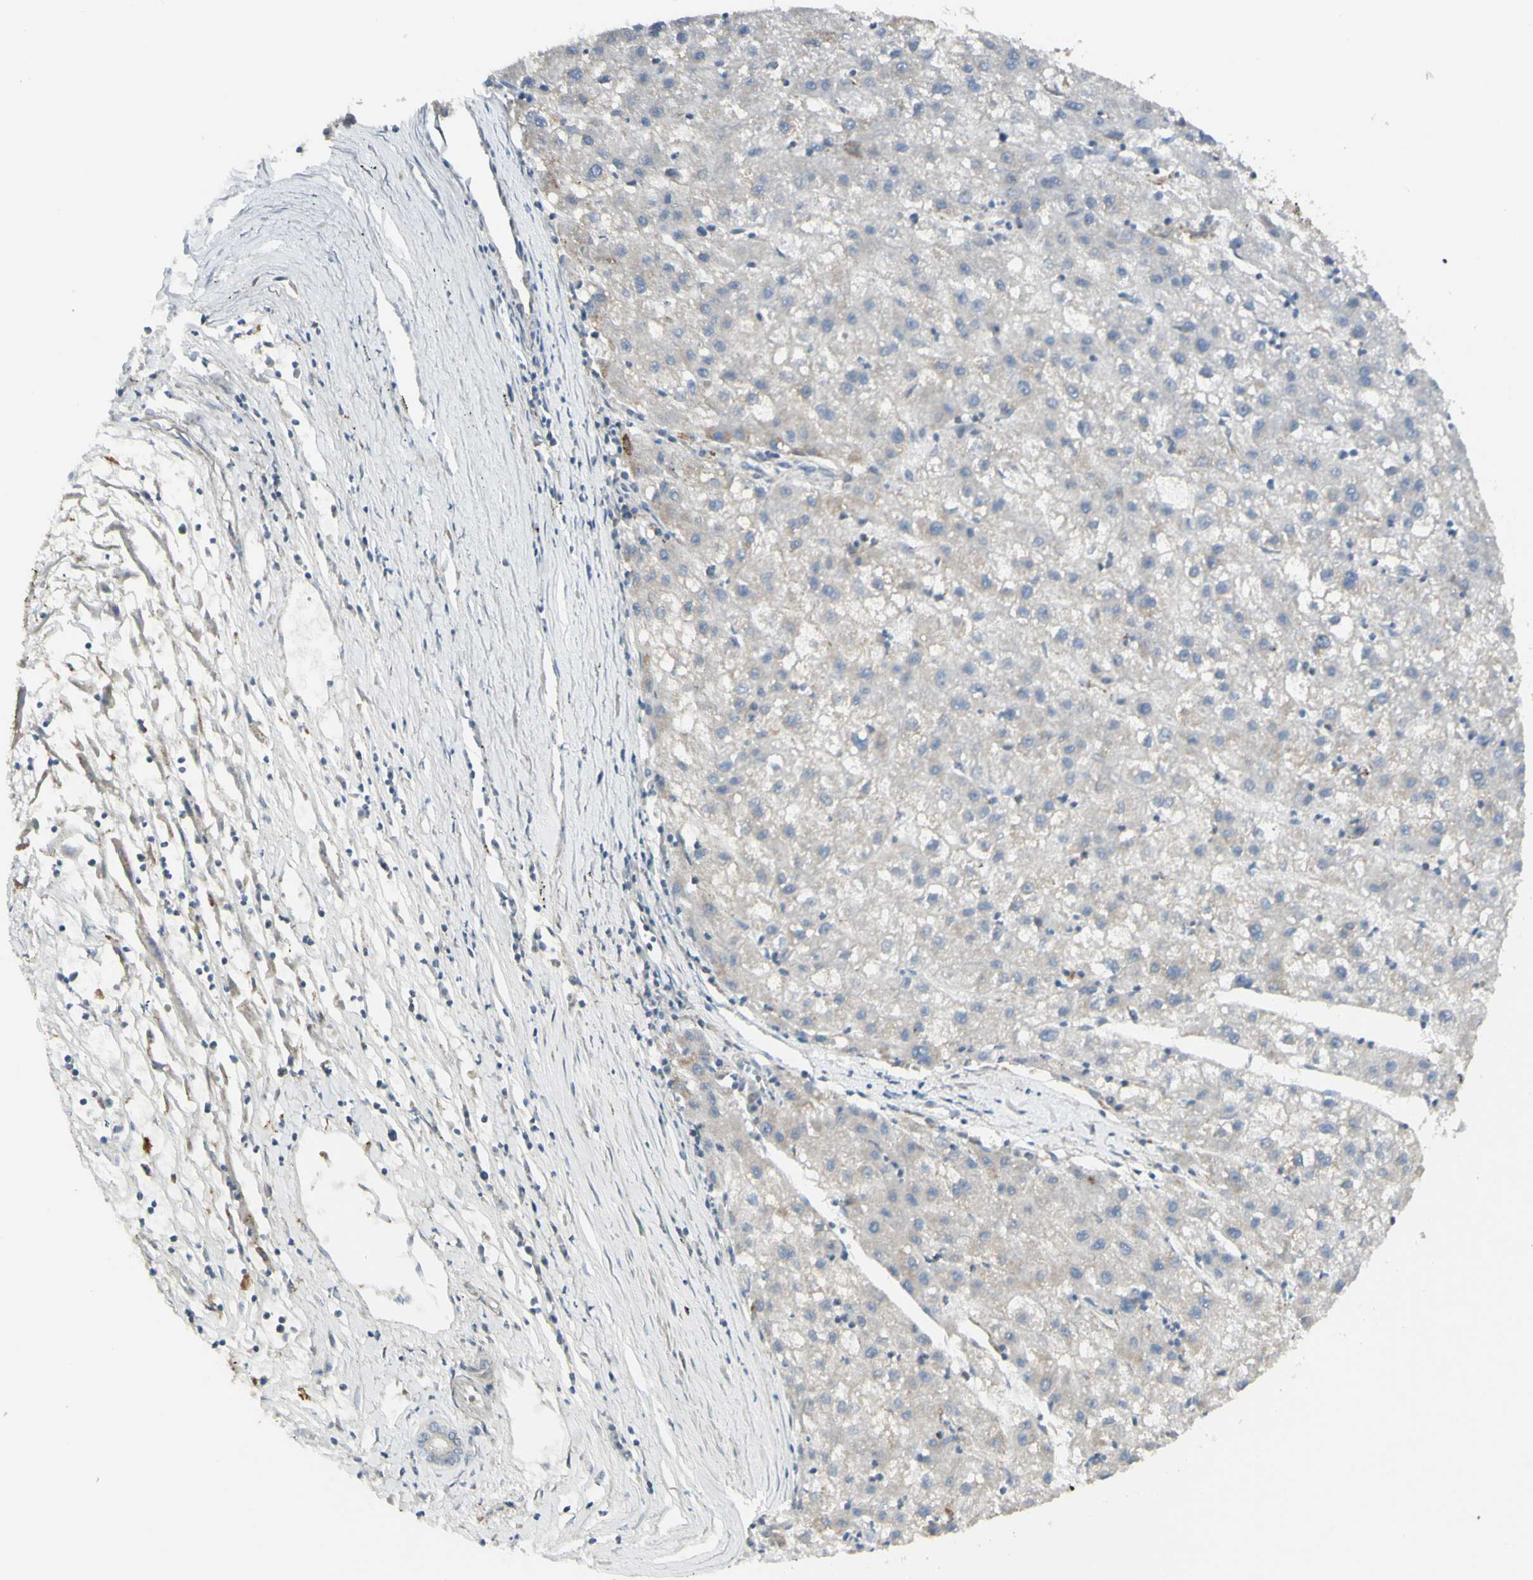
{"staining": {"intensity": "negative", "quantity": "none", "location": "none"}, "tissue": "liver cancer", "cell_type": "Tumor cells", "image_type": "cancer", "snomed": [{"axis": "morphology", "description": "Carcinoma, Hepatocellular, NOS"}, {"axis": "topography", "description": "Liver"}], "caption": "There is no significant staining in tumor cells of liver cancer (hepatocellular carcinoma).", "gene": "CNTNAP1", "patient": {"sex": "male", "age": 72}}